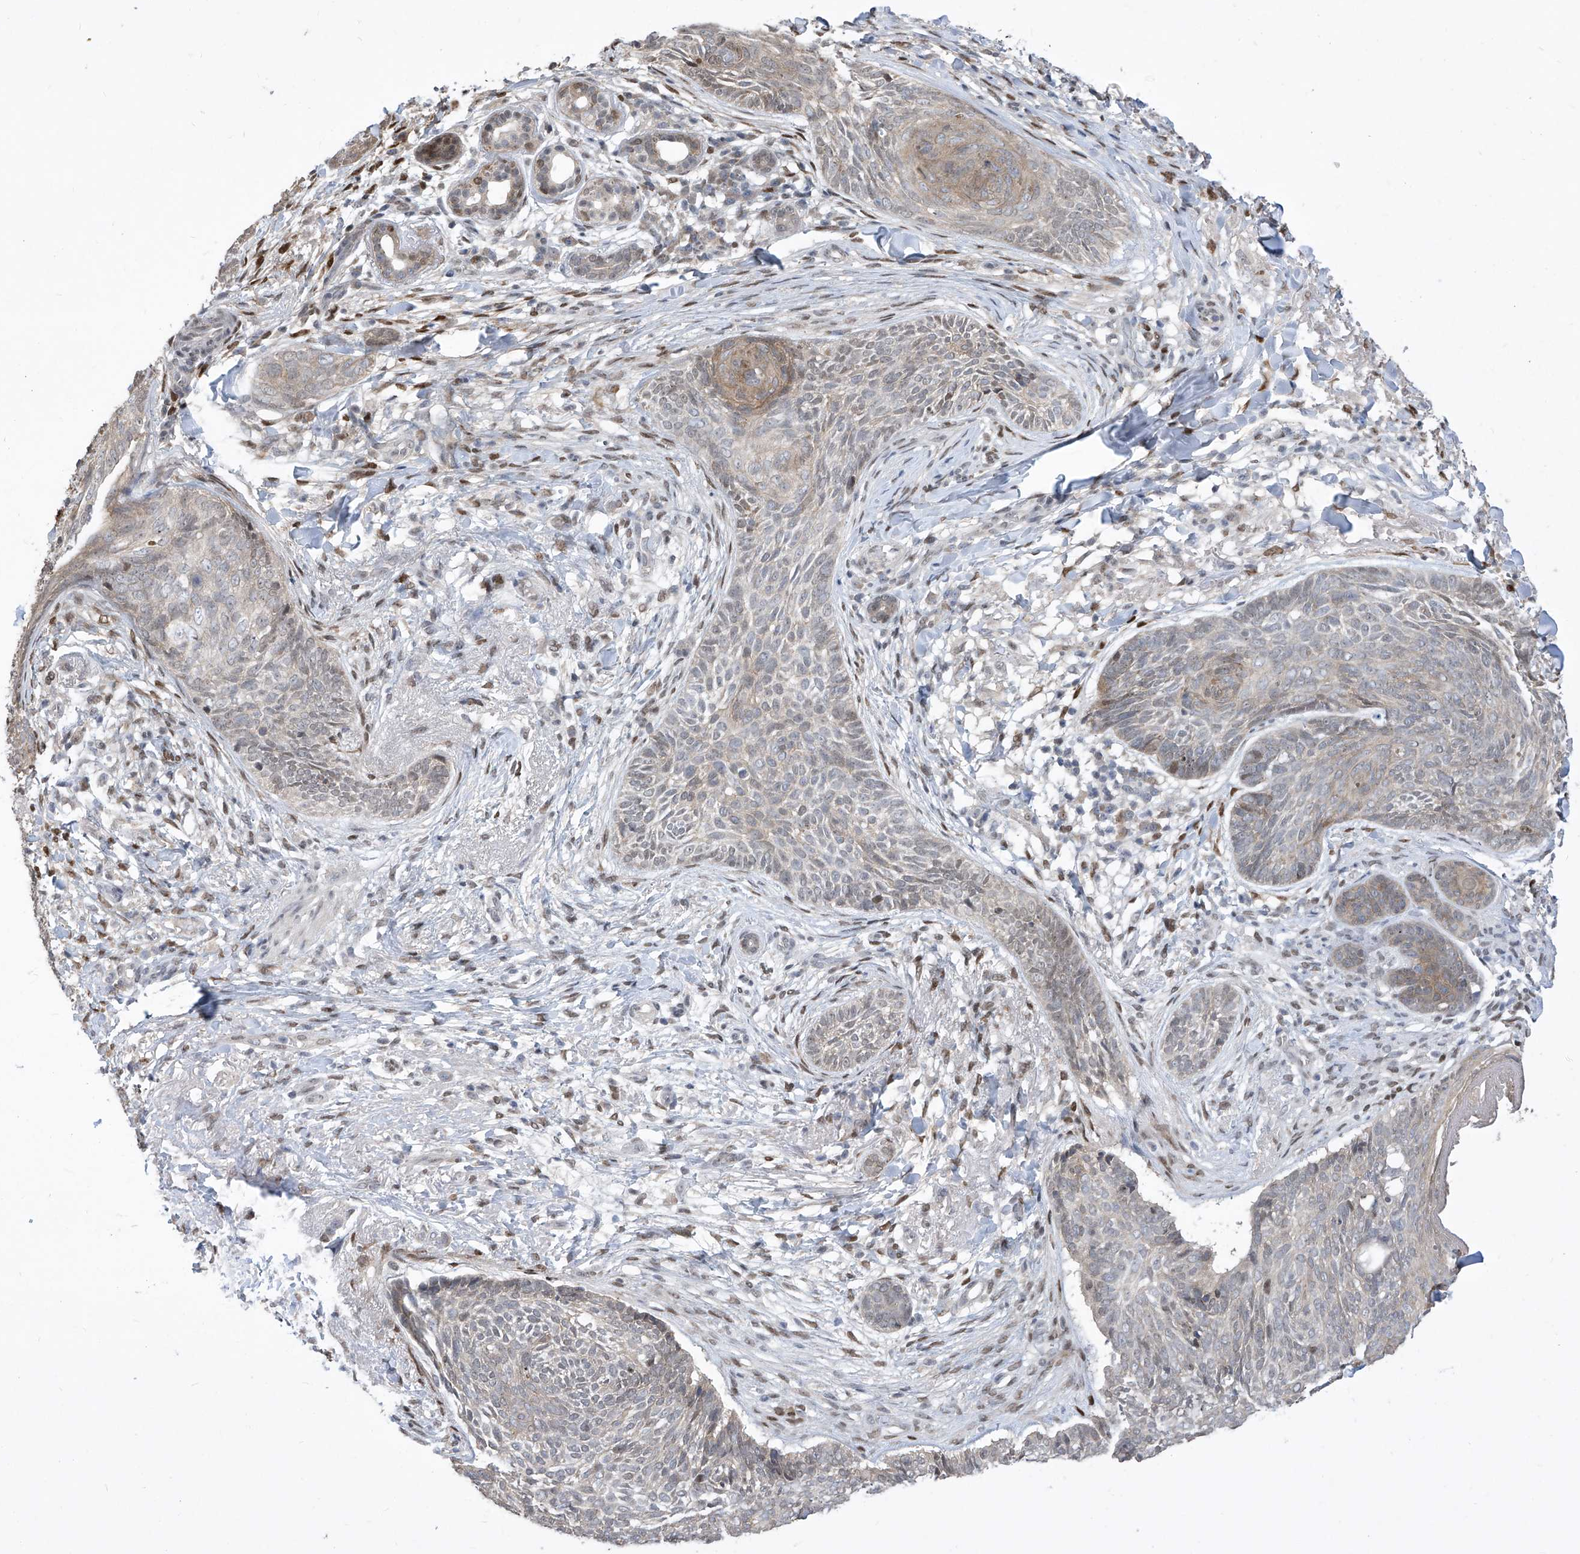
{"staining": {"intensity": "moderate", "quantity": "<25%", "location": "cytoplasmic/membranous"}, "tissue": "skin cancer", "cell_type": "Tumor cells", "image_type": "cancer", "snomed": [{"axis": "morphology", "description": "Basal cell carcinoma"}, {"axis": "topography", "description": "Skin"}], "caption": "Brown immunohistochemical staining in human skin cancer exhibits moderate cytoplasmic/membranous staining in about <25% of tumor cells.", "gene": "CETN2", "patient": {"sex": "male", "age": 85}}